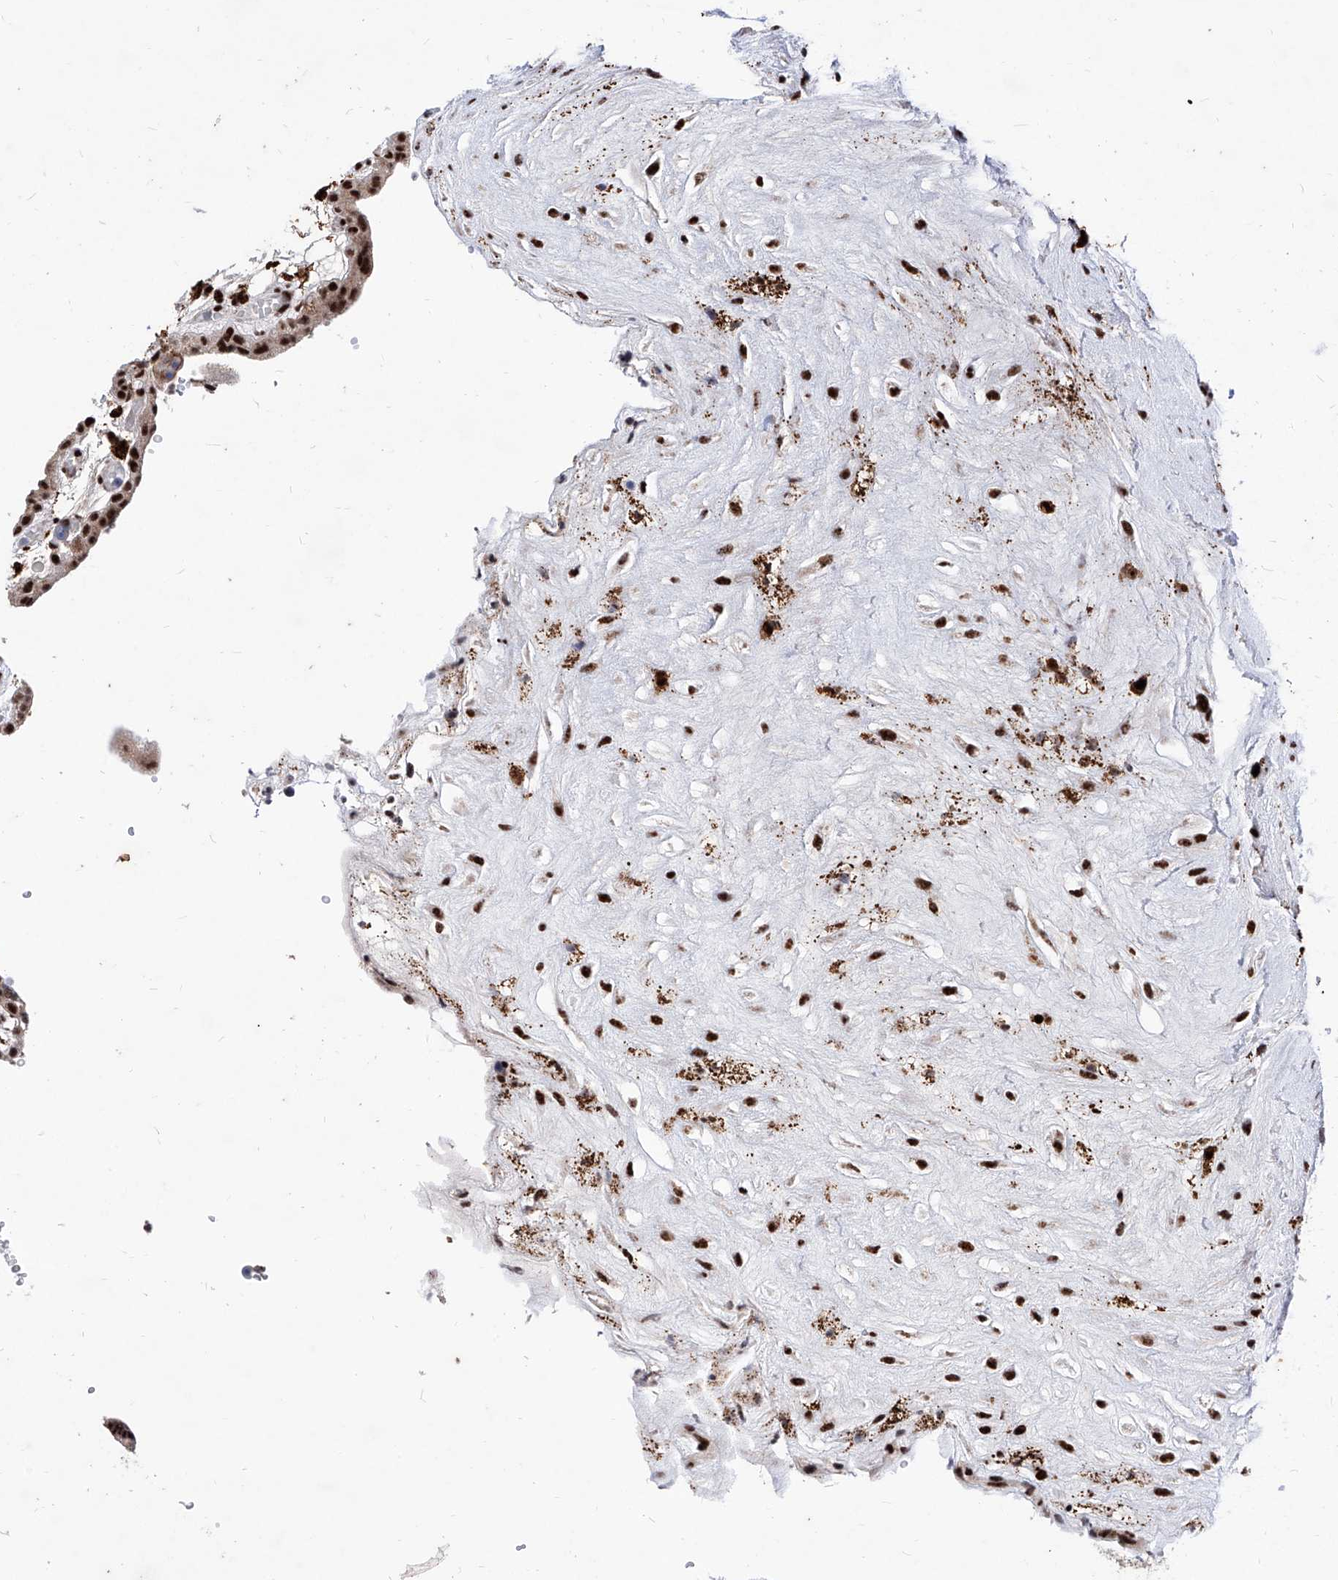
{"staining": {"intensity": "strong", "quantity": ">75%", "location": "nuclear"}, "tissue": "placenta", "cell_type": "Decidual cells", "image_type": "normal", "snomed": [{"axis": "morphology", "description": "Normal tissue, NOS"}, {"axis": "topography", "description": "Placenta"}], "caption": "Brown immunohistochemical staining in benign placenta shows strong nuclear expression in about >75% of decidual cells. The protein is shown in brown color, while the nuclei are stained blue.", "gene": "PHF5A", "patient": {"sex": "female", "age": 18}}